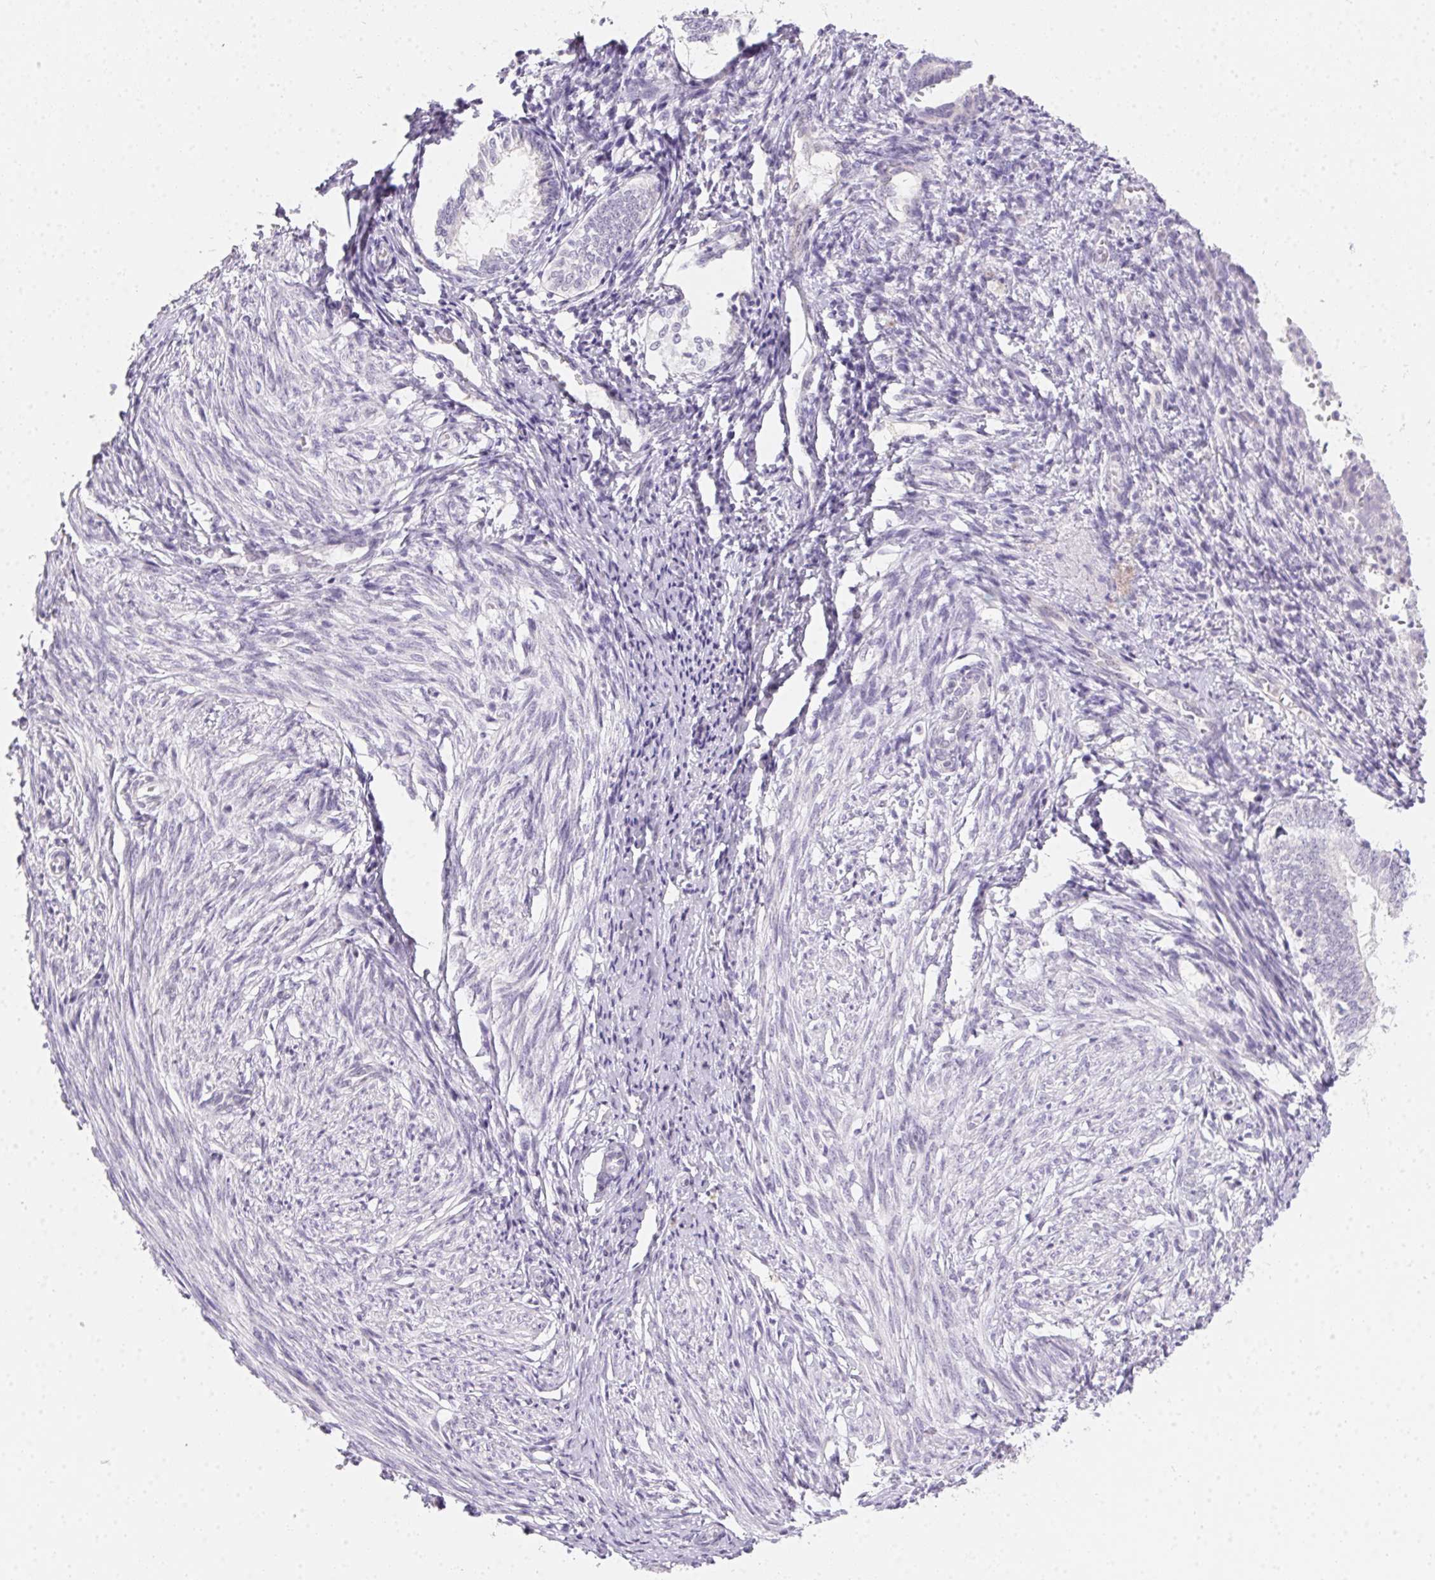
{"staining": {"intensity": "negative", "quantity": "none", "location": "none"}, "tissue": "endometrium", "cell_type": "Cells in endometrial stroma", "image_type": "normal", "snomed": [{"axis": "morphology", "description": "Normal tissue, NOS"}, {"axis": "topography", "description": "Endometrium"}], "caption": "Cells in endometrial stroma show no significant protein positivity in normal endometrium. The staining was performed using DAB to visualize the protein expression in brown, while the nuclei were stained in blue with hematoxylin (Magnification: 20x).", "gene": "MORC1", "patient": {"sex": "female", "age": 50}}